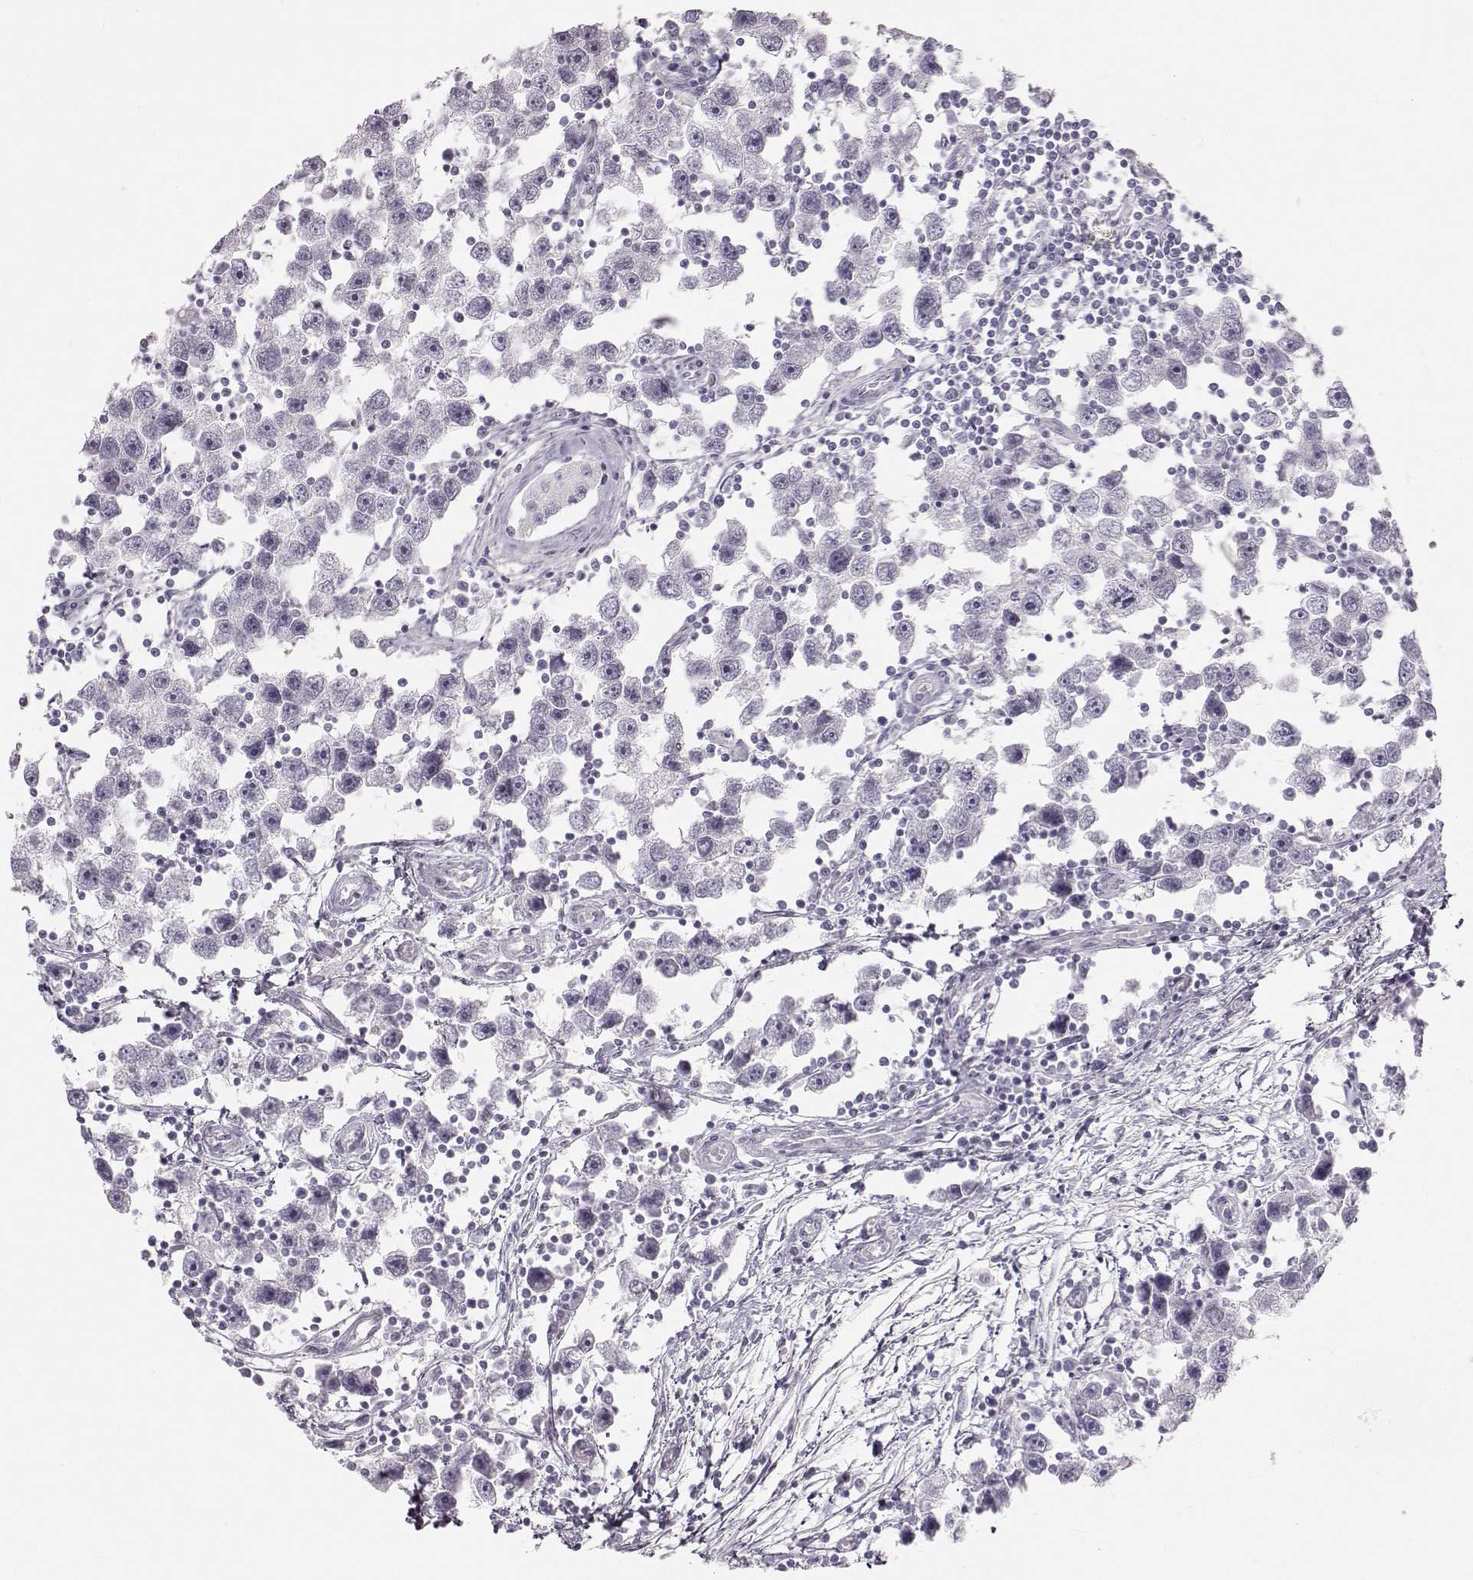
{"staining": {"intensity": "negative", "quantity": "none", "location": "none"}, "tissue": "testis cancer", "cell_type": "Tumor cells", "image_type": "cancer", "snomed": [{"axis": "morphology", "description": "Seminoma, NOS"}, {"axis": "topography", "description": "Testis"}], "caption": "There is no significant staining in tumor cells of testis cancer (seminoma).", "gene": "OIP5", "patient": {"sex": "male", "age": 30}}